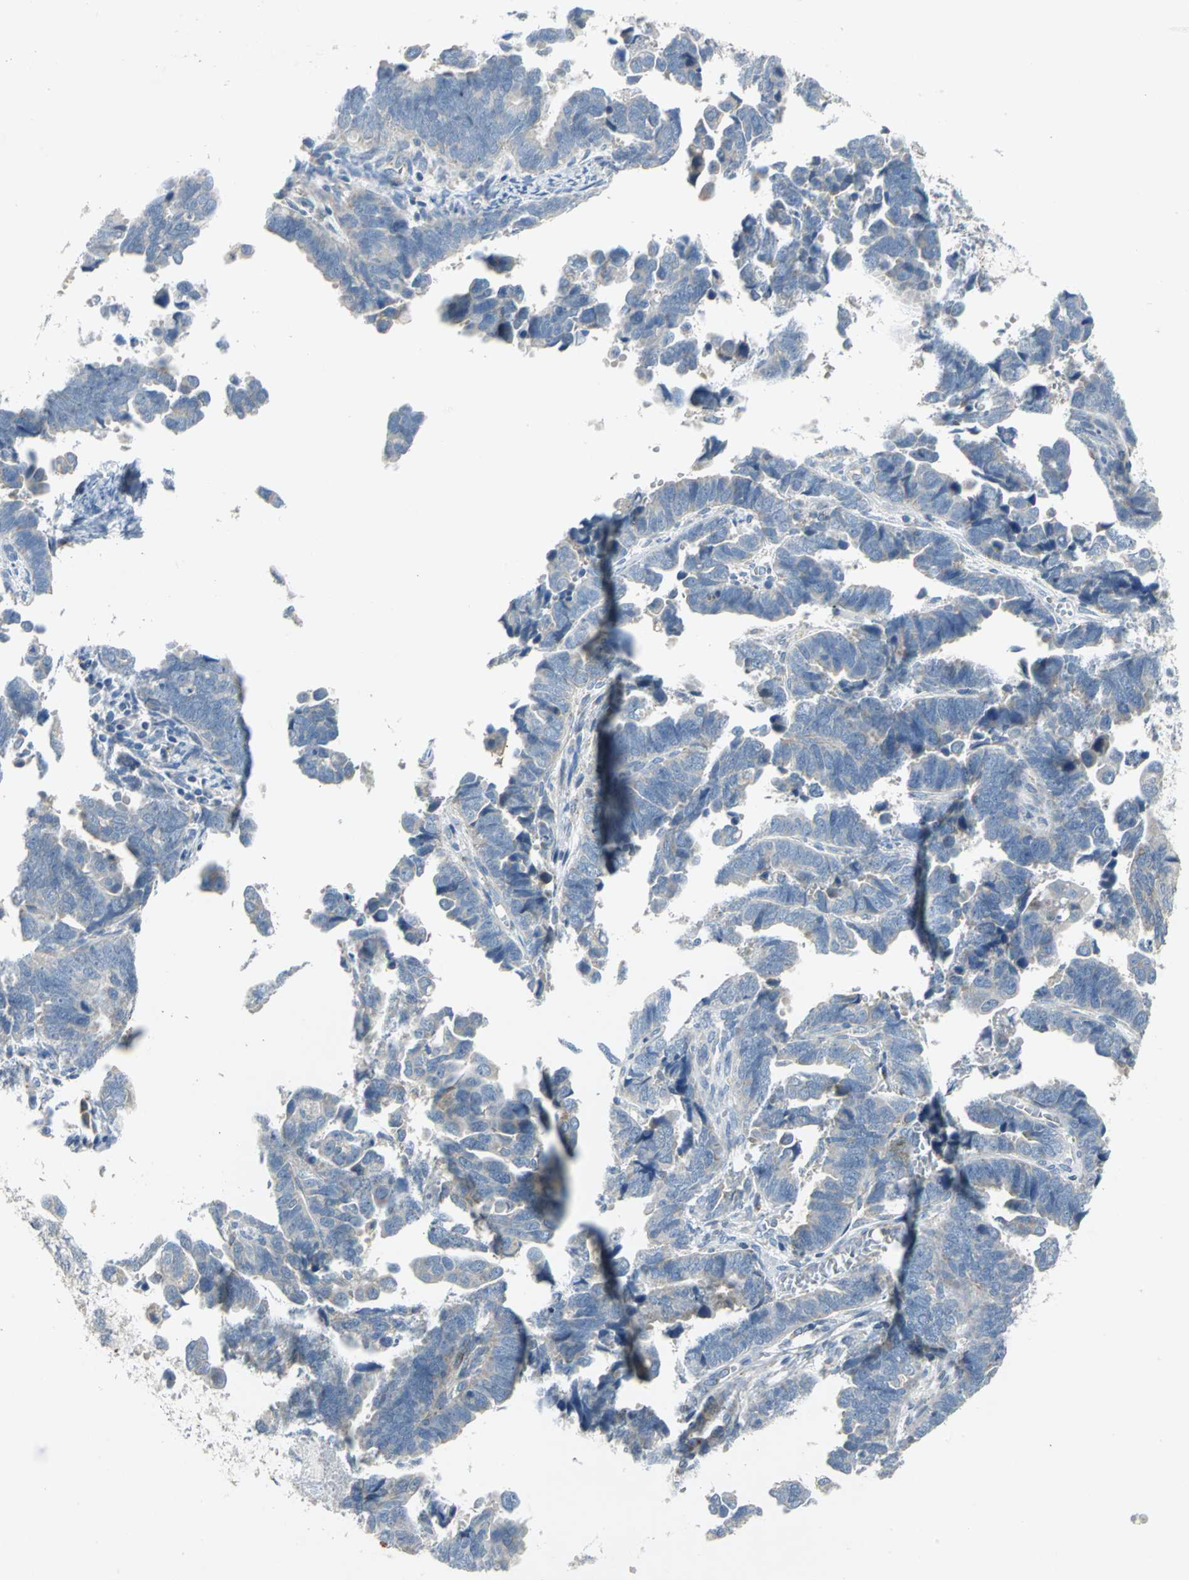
{"staining": {"intensity": "weak", "quantity": "<25%", "location": "cytoplasmic/membranous"}, "tissue": "endometrial cancer", "cell_type": "Tumor cells", "image_type": "cancer", "snomed": [{"axis": "morphology", "description": "Adenocarcinoma, NOS"}, {"axis": "topography", "description": "Endometrium"}], "caption": "An immunohistochemistry (IHC) histopathology image of adenocarcinoma (endometrial) is shown. There is no staining in tumor cells of adenocarcinoma (endometrial).", "gene": "SPPL2B", "patient": {"sex": "female", "age": 75}}